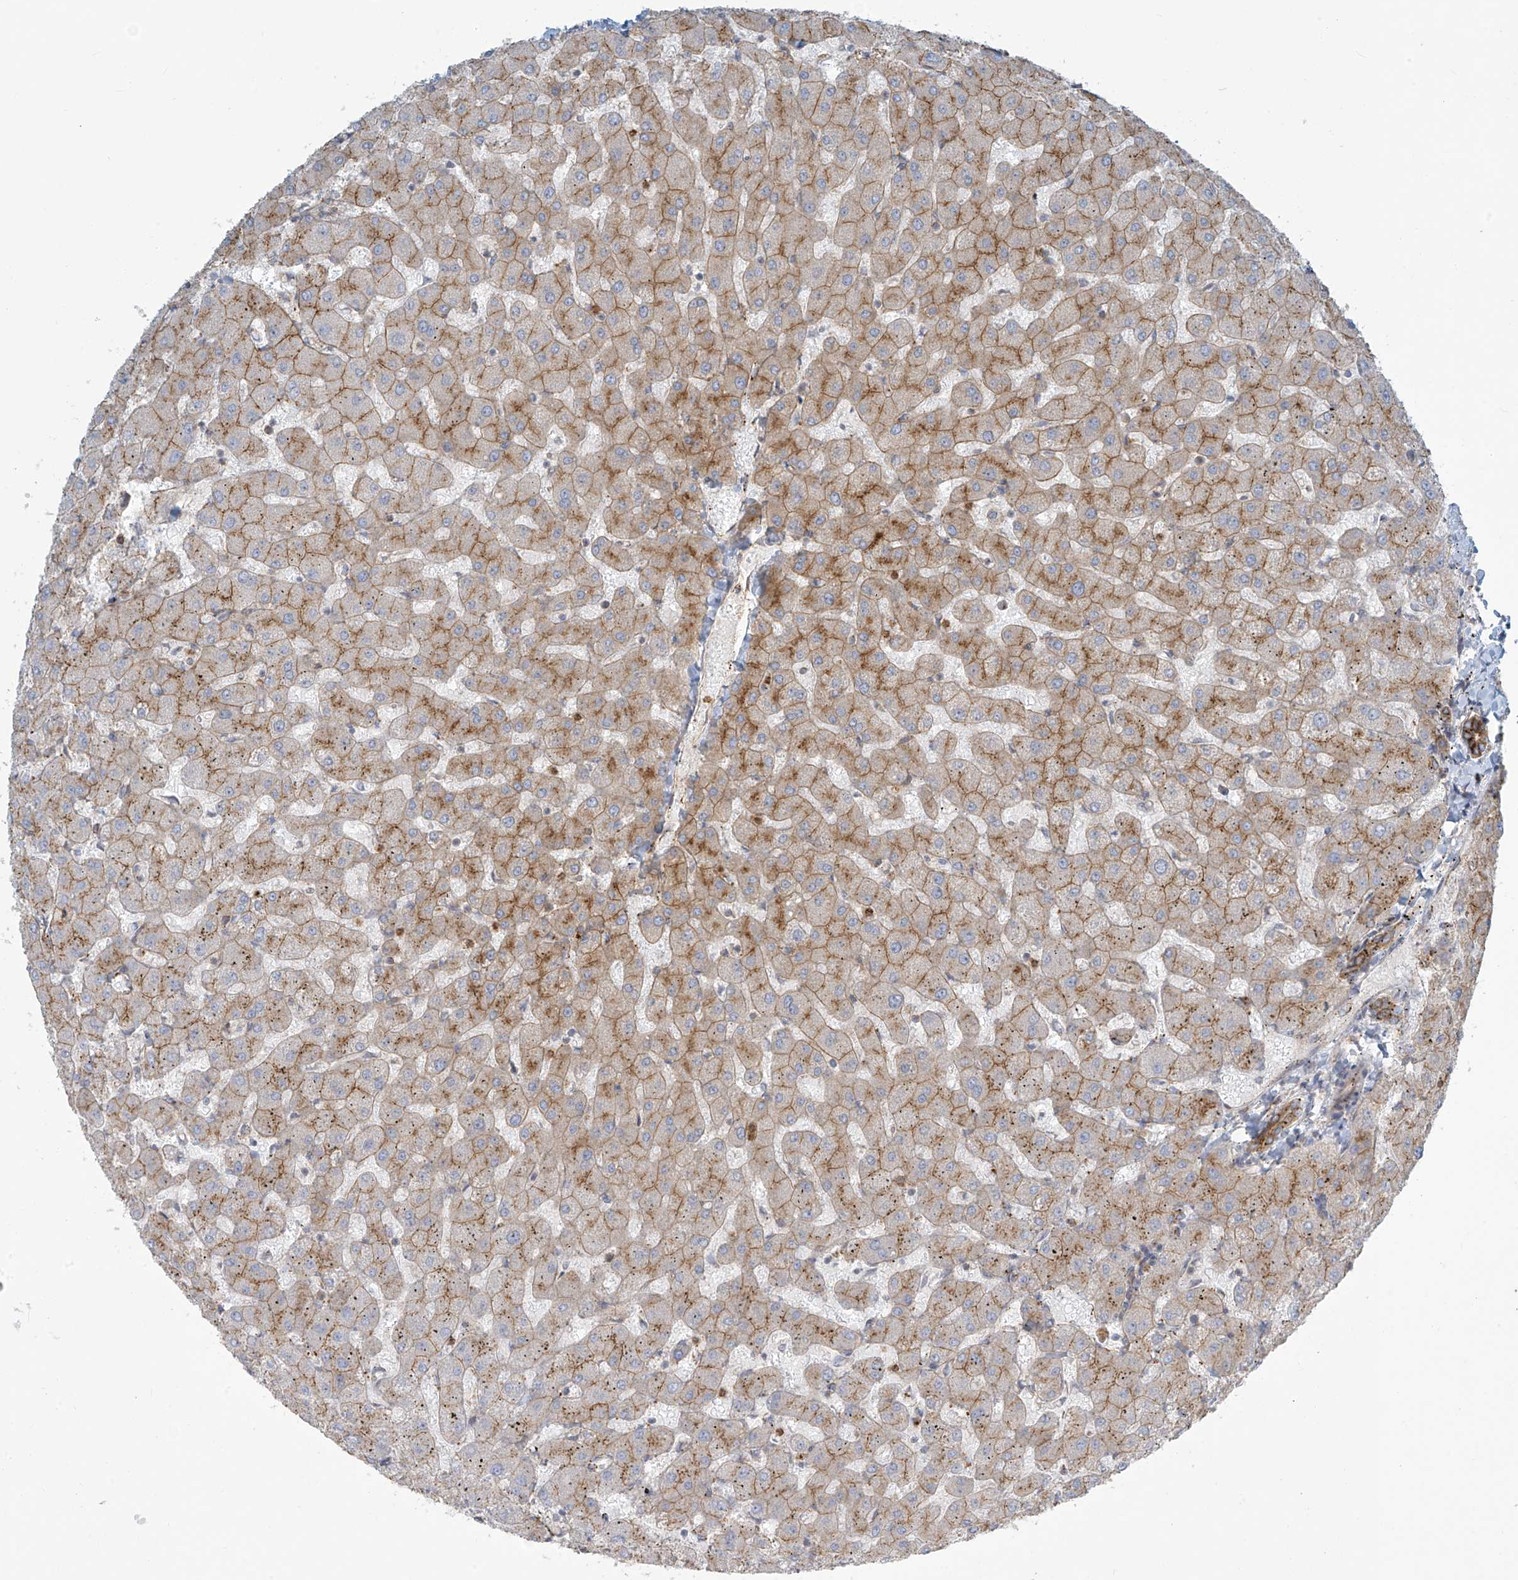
{"staining": {"intensity": "moderate", "quantity": ">75%", "location": "cytoplasmic/membranous"}, "tissue": "liver", "cell_type": "Cholangiocytes", "image_type": "normal", "snomed": [{"axis": "morphology", "description": "Normal tissue, NOS"}, {"axis": "topography", "description": "Liver"}], "caption": "A brown stain highlights moderate cytoplasmic/membranous expression of a protein in cholangiocytes of normal liver. (IHC, brightfield microscopy, high magnification).", "gene": "LZTS3", "patient": {"sex": "female", "age": 63}}